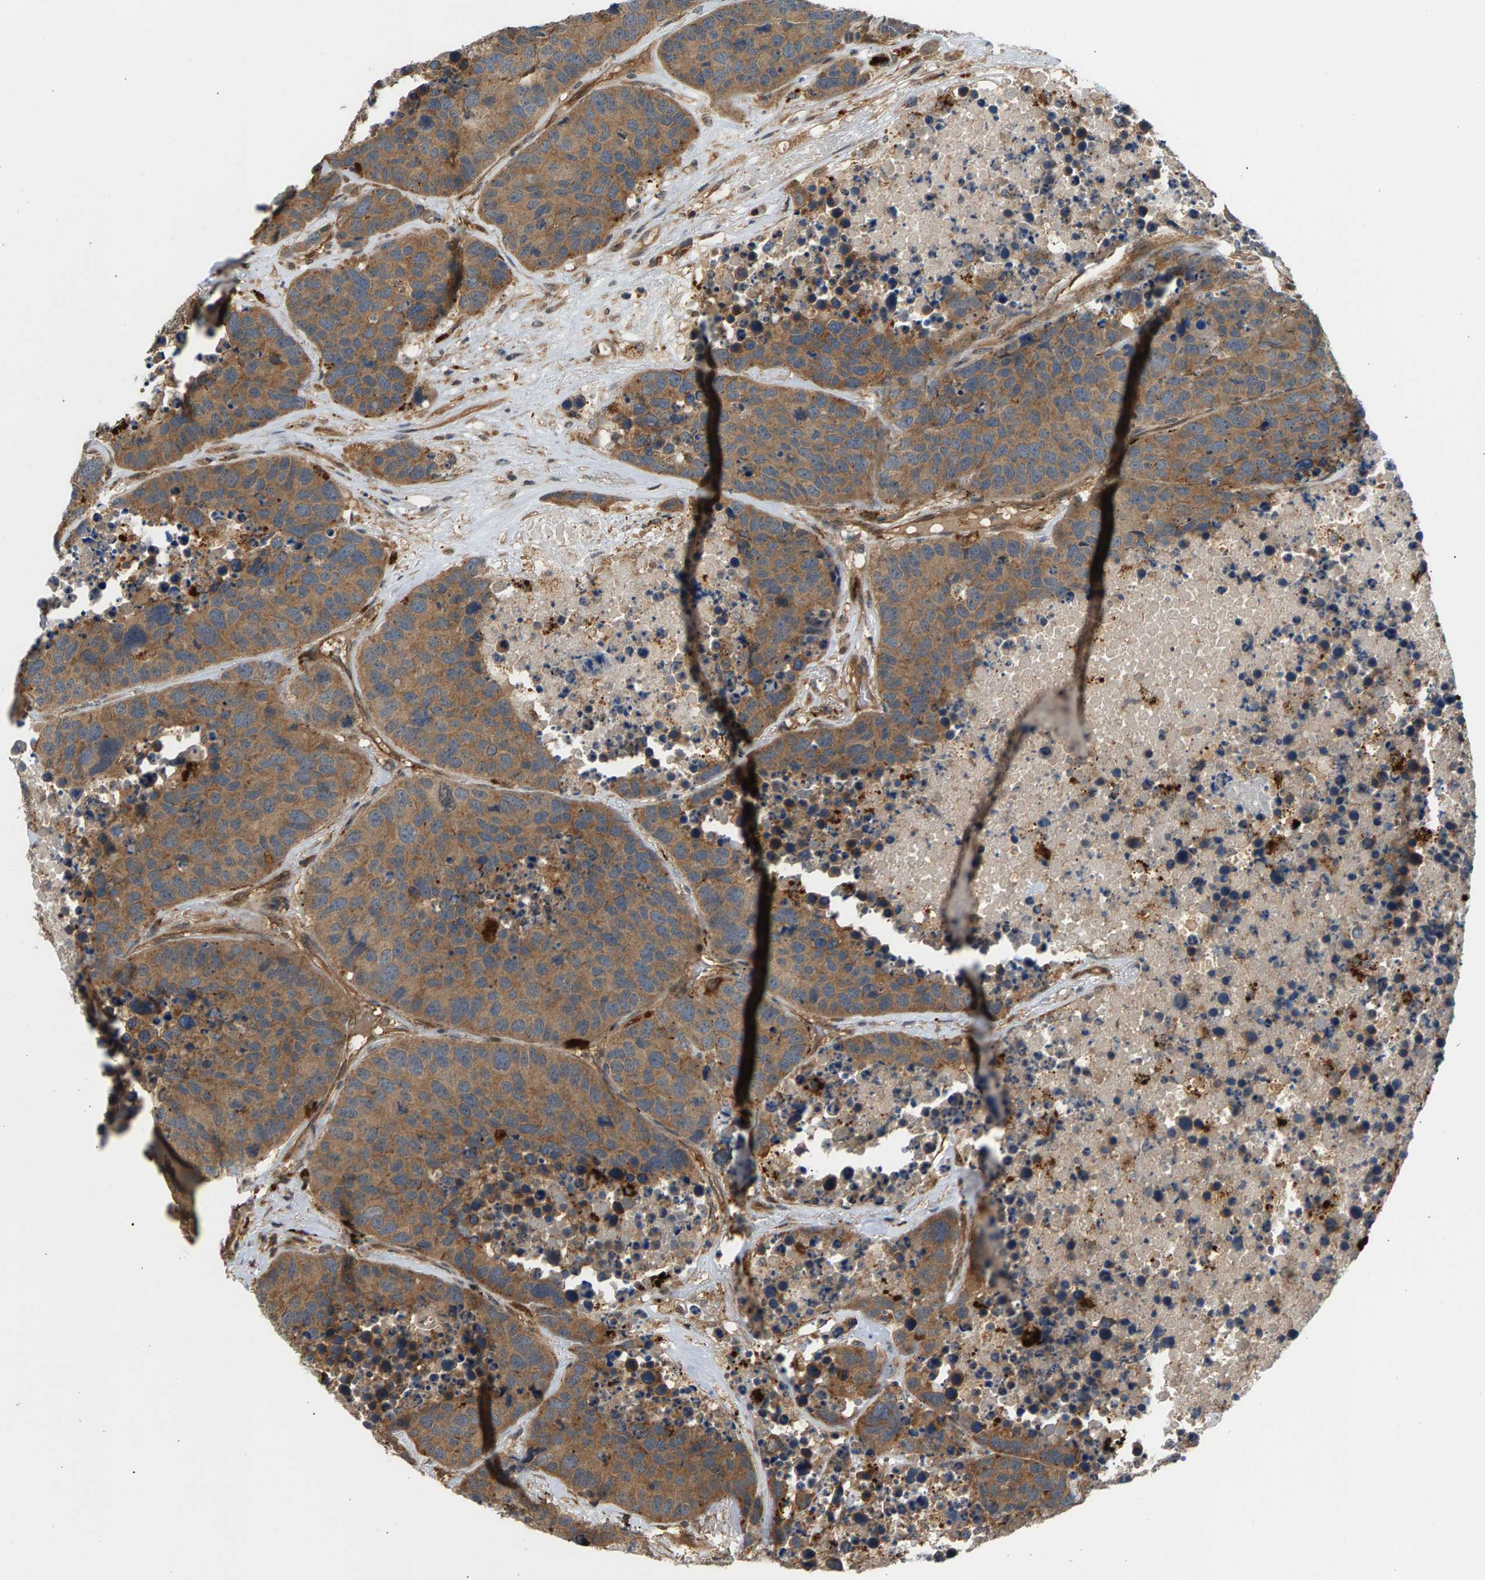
{"staining": {"intensity": "moderate", "quantity": ">75%", "location": "cytoplasmic/membranous"}, "tissue": "carcinoid", "cell_type": "Tumor cells", "image_type": "cancer", "snomed": [{"axis": "morphology", "description": "Carcinoid, malignant, NOS"}, {"axis": "topography", "description": "Lung"}], "caption": "Protein expression analysis of carcinoid (malignant) reveals moderate cytoplasmic/membranous positivity in approximately >75% of tumor cells.", "gene": "MAP2K5", "patient": {"sex": "male", "age": 60}}